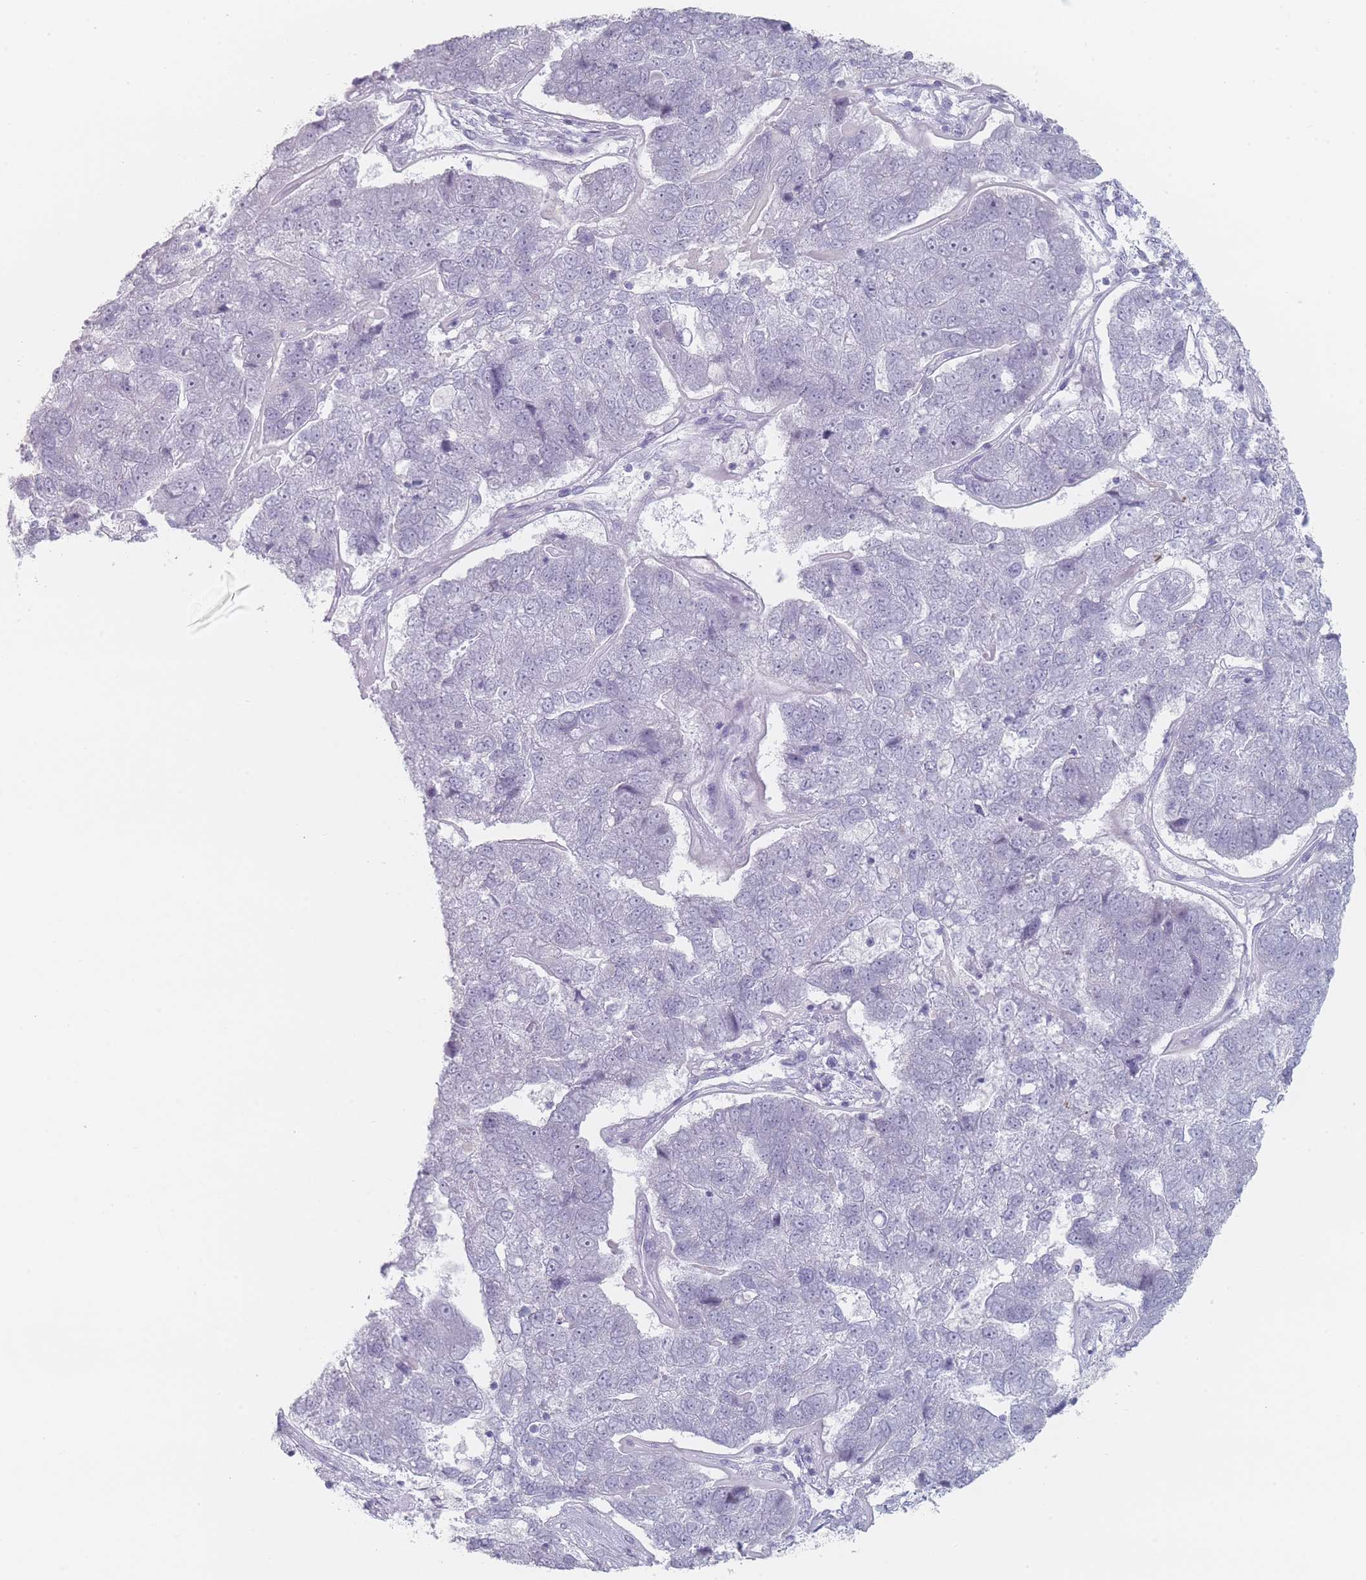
{"staining": {"intensity": "negative", "quantity": "none", "location": "none"}, "tissue": "pancreatic cancer", "cell_type": "Tumor cells", "image_type": "cancer", "snomed": [{"axis": "morphology", "description": "Adenocarcinoma, NOS"}, {"axis": "topography", "description": "Pancreas"}], "caption": "This micrograph is of pancreatic adenocarcinoma stained with IHC to label a protein in brown with the nuclei are counter-stained blue. There is no positivity in tumor cells.", "gene": "RNF4", "patient": {"sex": "female", "age": 61}}